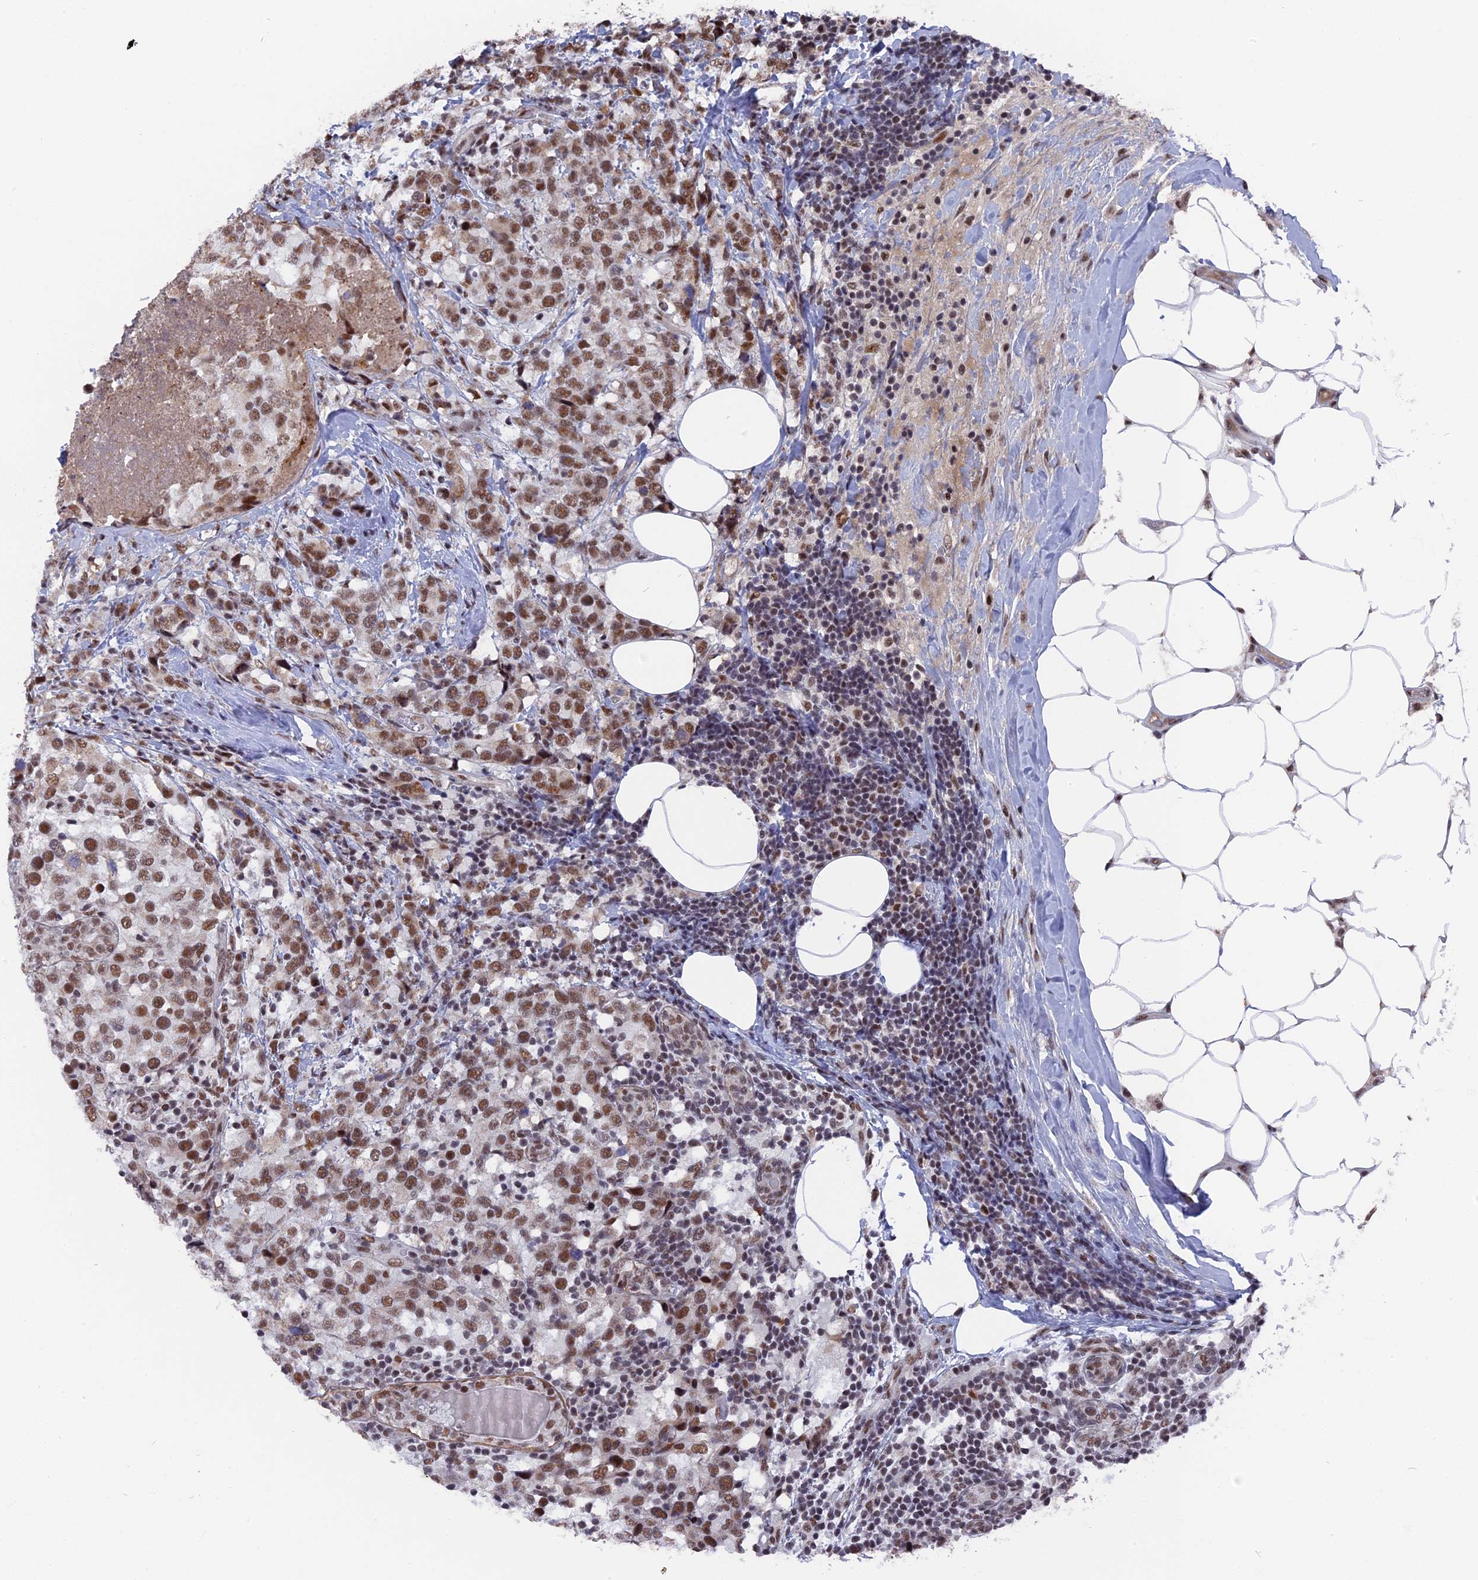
{"staining": {"intensity": "moderate", "quantity": ">75%", "location": "nuclear"}, "tissue": "breast cancer", "cell_type": "Tumor cells", "image_type": "cancer", "snomed": [{"axis": "morphology", "description": "Lobular carcinoma"}, {"axis": "topography", "description": "Breast"}], "caption": "This histopathology image reveals IHC staining of human breast cancer (lobular carcinoma), with medium moderate nuclear expression in approximately >75% of tumor cells.", "gene": "SF3A2", "patient": {"sex": "female", "age": 59}}